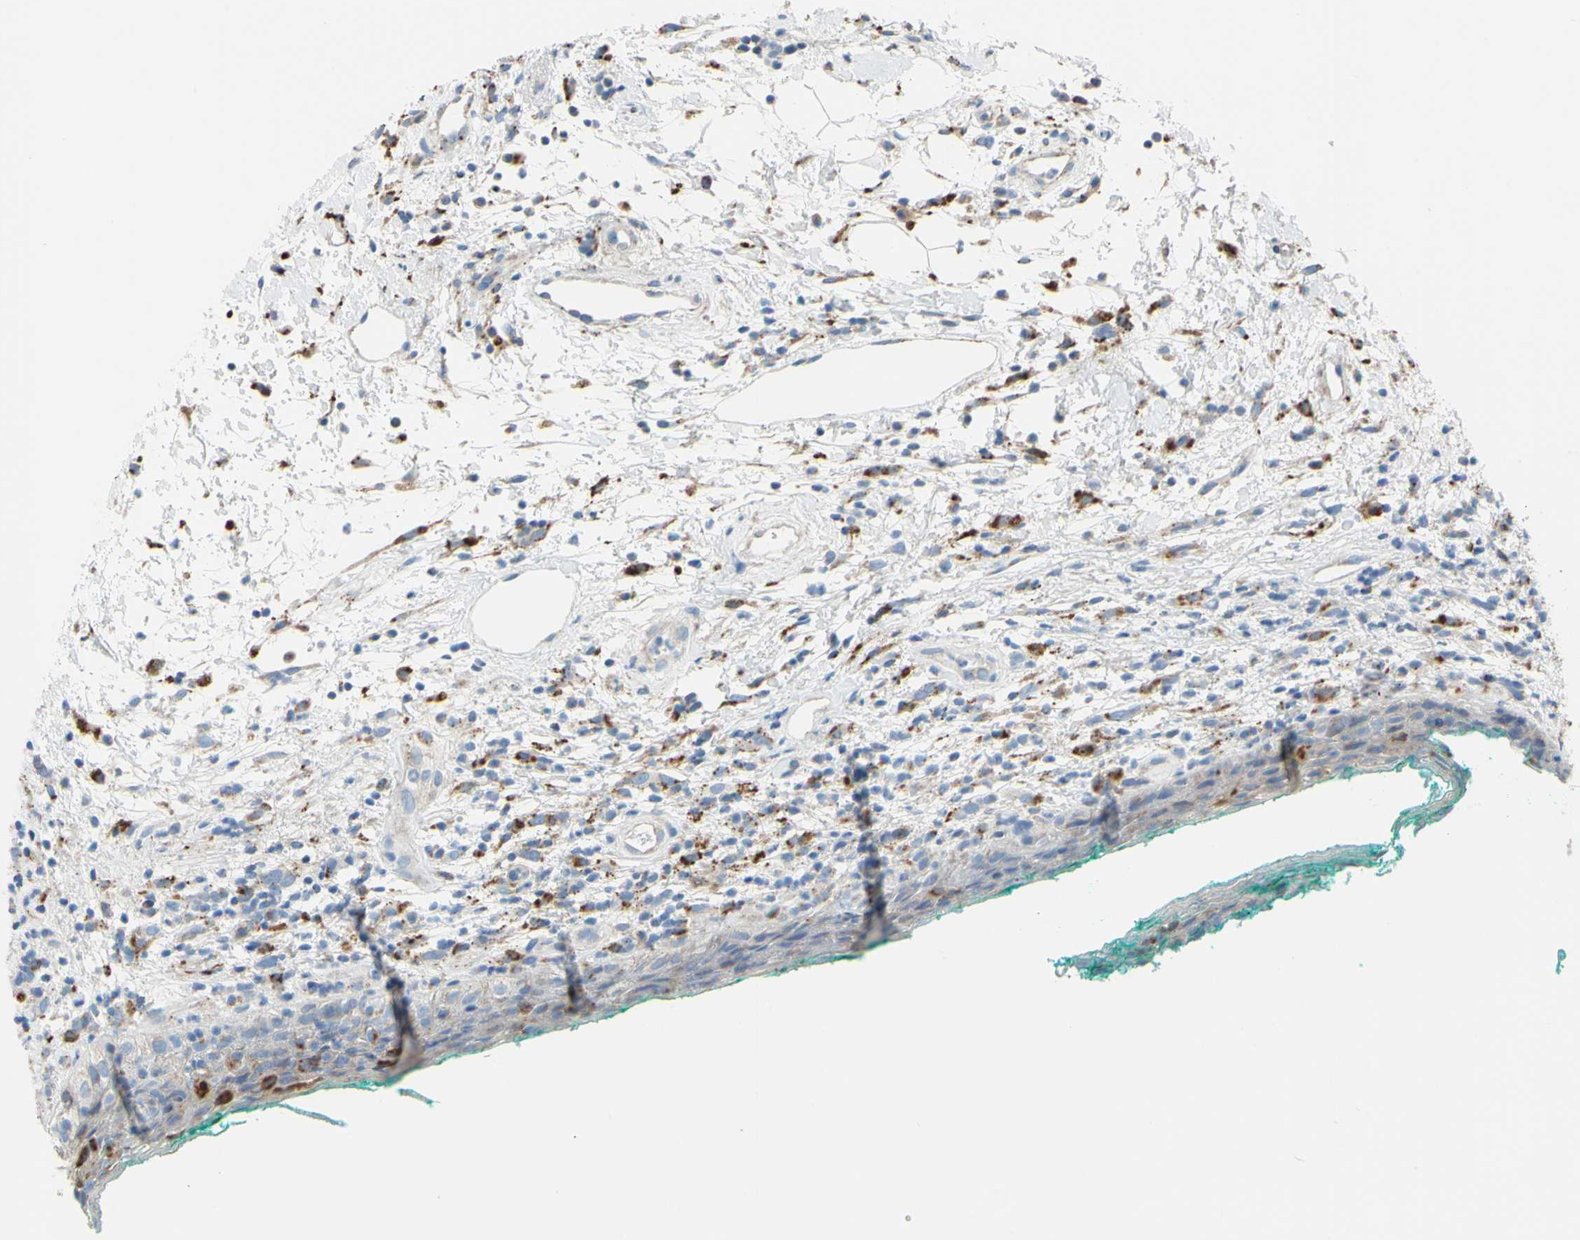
{"staining": {"intensity": "weak", "quantity": "25%-75%", "location": "cytoplasmic/membranous"}, "tissue": "oral mucosa", "cell_type": "Squamous epithelial cells", "image_type": "normal", "snomed": [{"axis": "morphology", "description": "Normal tissue, NOS"}, {"axis": "topography", "description": "Skeletal muscle"}, {"axis": "topography", "description": "Oral tissue"}, {"axis": "topography", "description": "Peripheral nerve tissue"}], "caption": "An immunohistochemistry image of benign tissue is shown. Protein staining in brown highlights weak cytoplasmic/membranous positivity in oral mucosa within squamous epithelial cells. (DAB IHC, brown staining for protein, blue staining for nuclei).", "gene": "CTSD", "patient": {"sex": "female", "age": 84}}